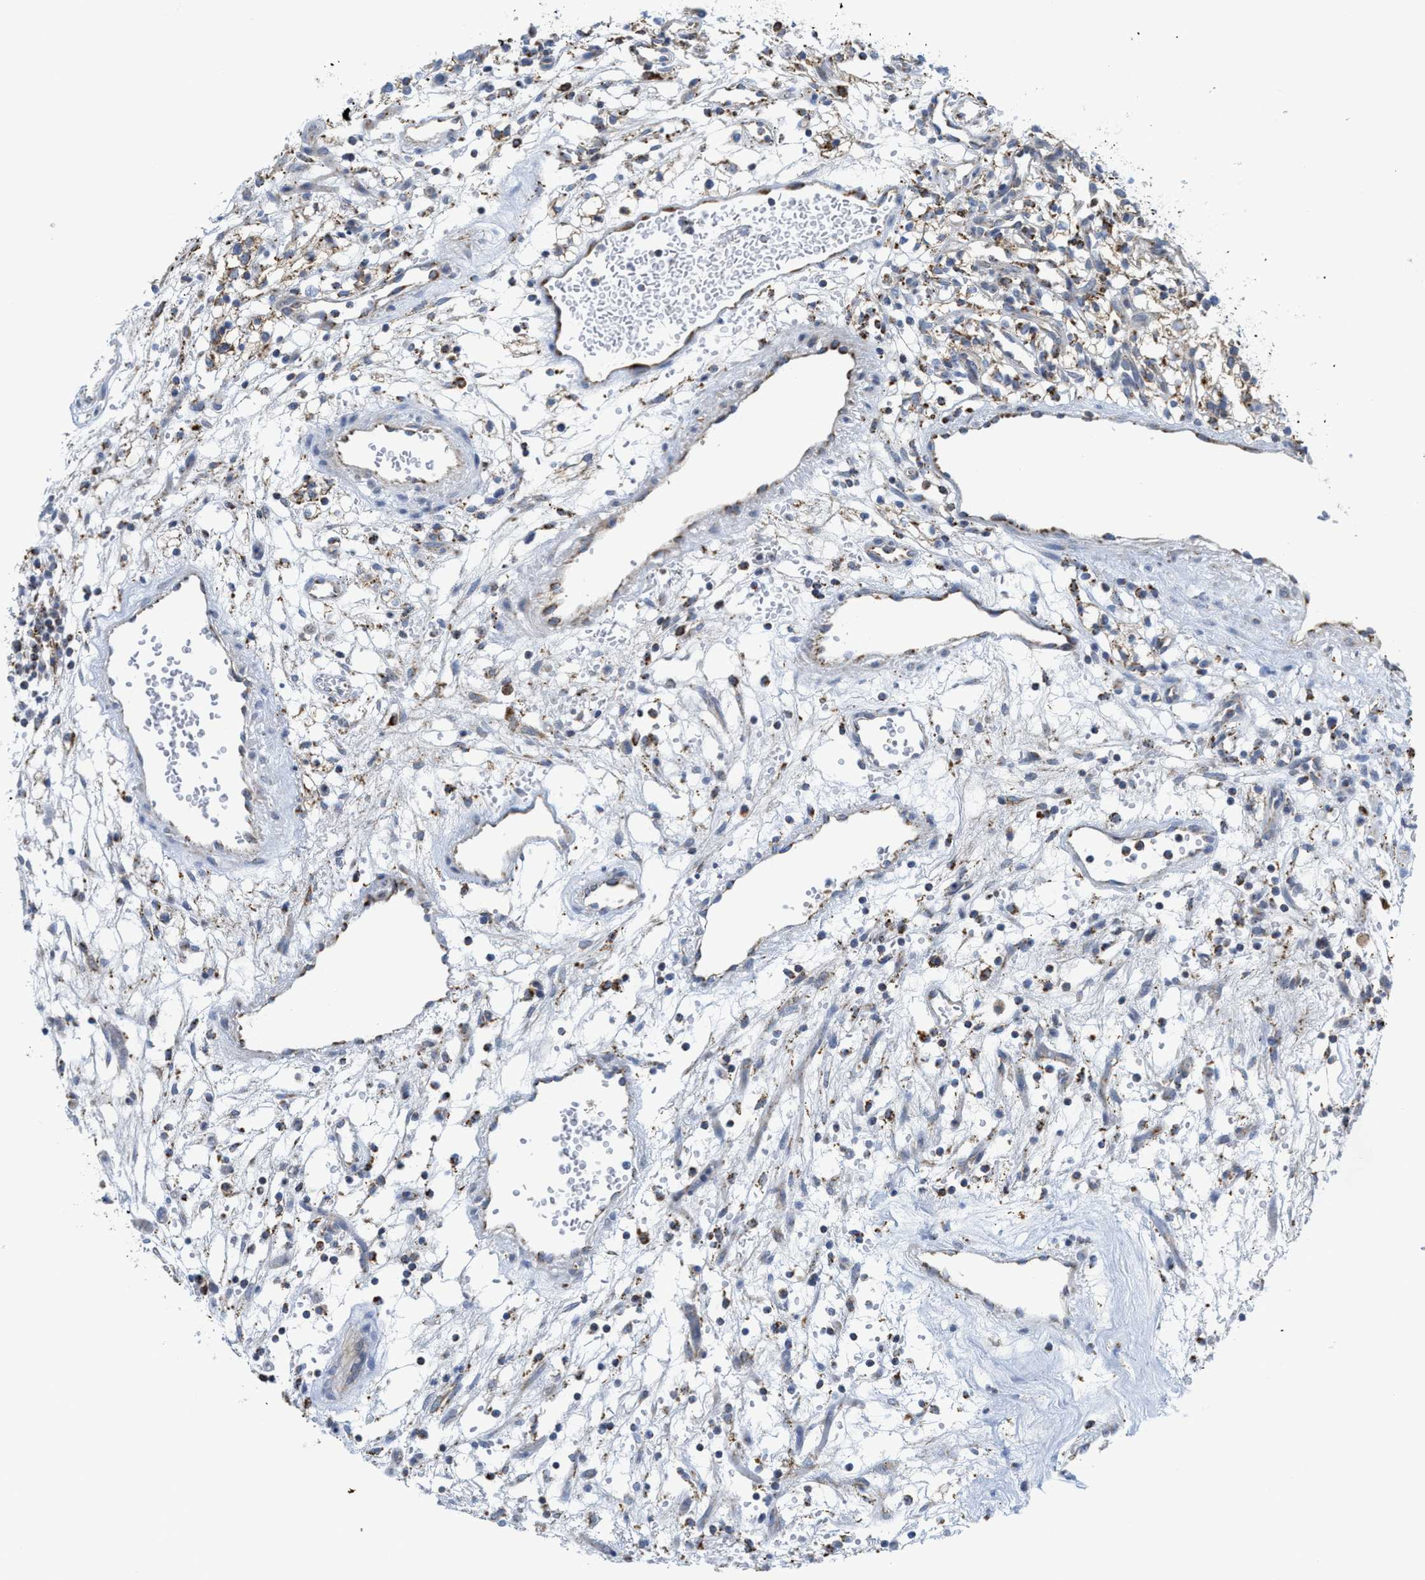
{"staining": {"intensity": "moderate", "quantity": ">75%", "location": "cytoplasmic/membranous"}, "tissue": "renal cancer", "cell_type": "Tumor cells", "image_type": "cancer", "snomed": [{"axis": "morphology", "description": "Adenocarcinoma, NOS"}, {"axis": "topography", "description": "Kidney"}], "caption": "Adenocarcinoma (renal) stained with a protein marker demonstrates moderate staining in tumor cells.", "gene": "GATD3", "patient": {"sex": "male", "age": 59}}